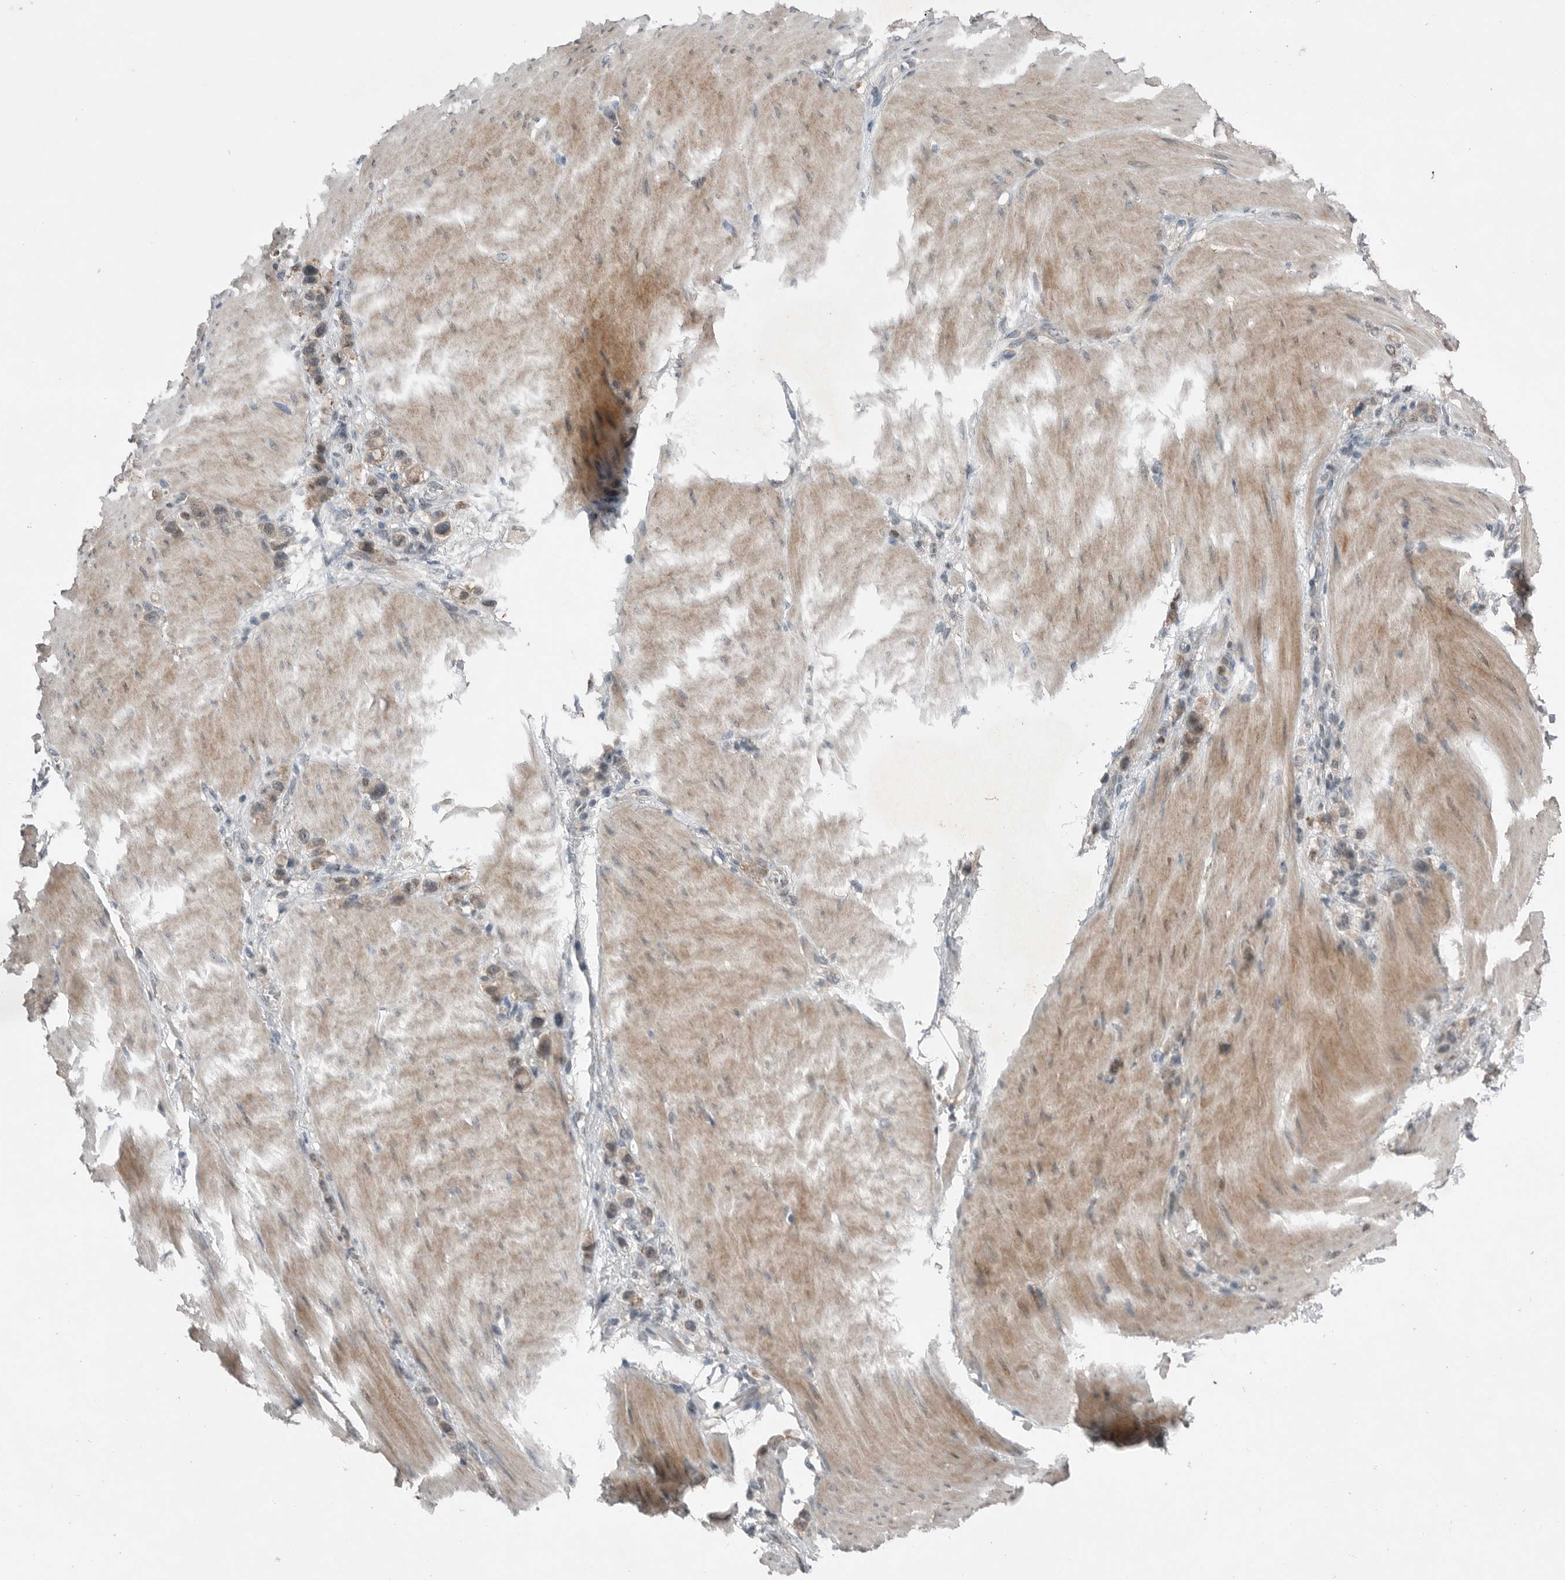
{"staining": {"intensity": "moderate", "quantity": ">75%", "location": "cytoplasmic/membranous"}, "tissue": "stomach cancer", "cell_type": "Tumor cells", "image_type": "cancer", "snomed": [{"axis": "morphology", "description": "Adenocarcinoma, NOS"}, {"axis": "topography", "description": "Stomach"}], "caption": "Immunohistochemical staining of stomach cancer shows moderate cytoplasmic/membranous protein expression in about >75% of tumor cells.", "gene": "MFAP3L", "patient": {"sex": "female", "age": 65}}